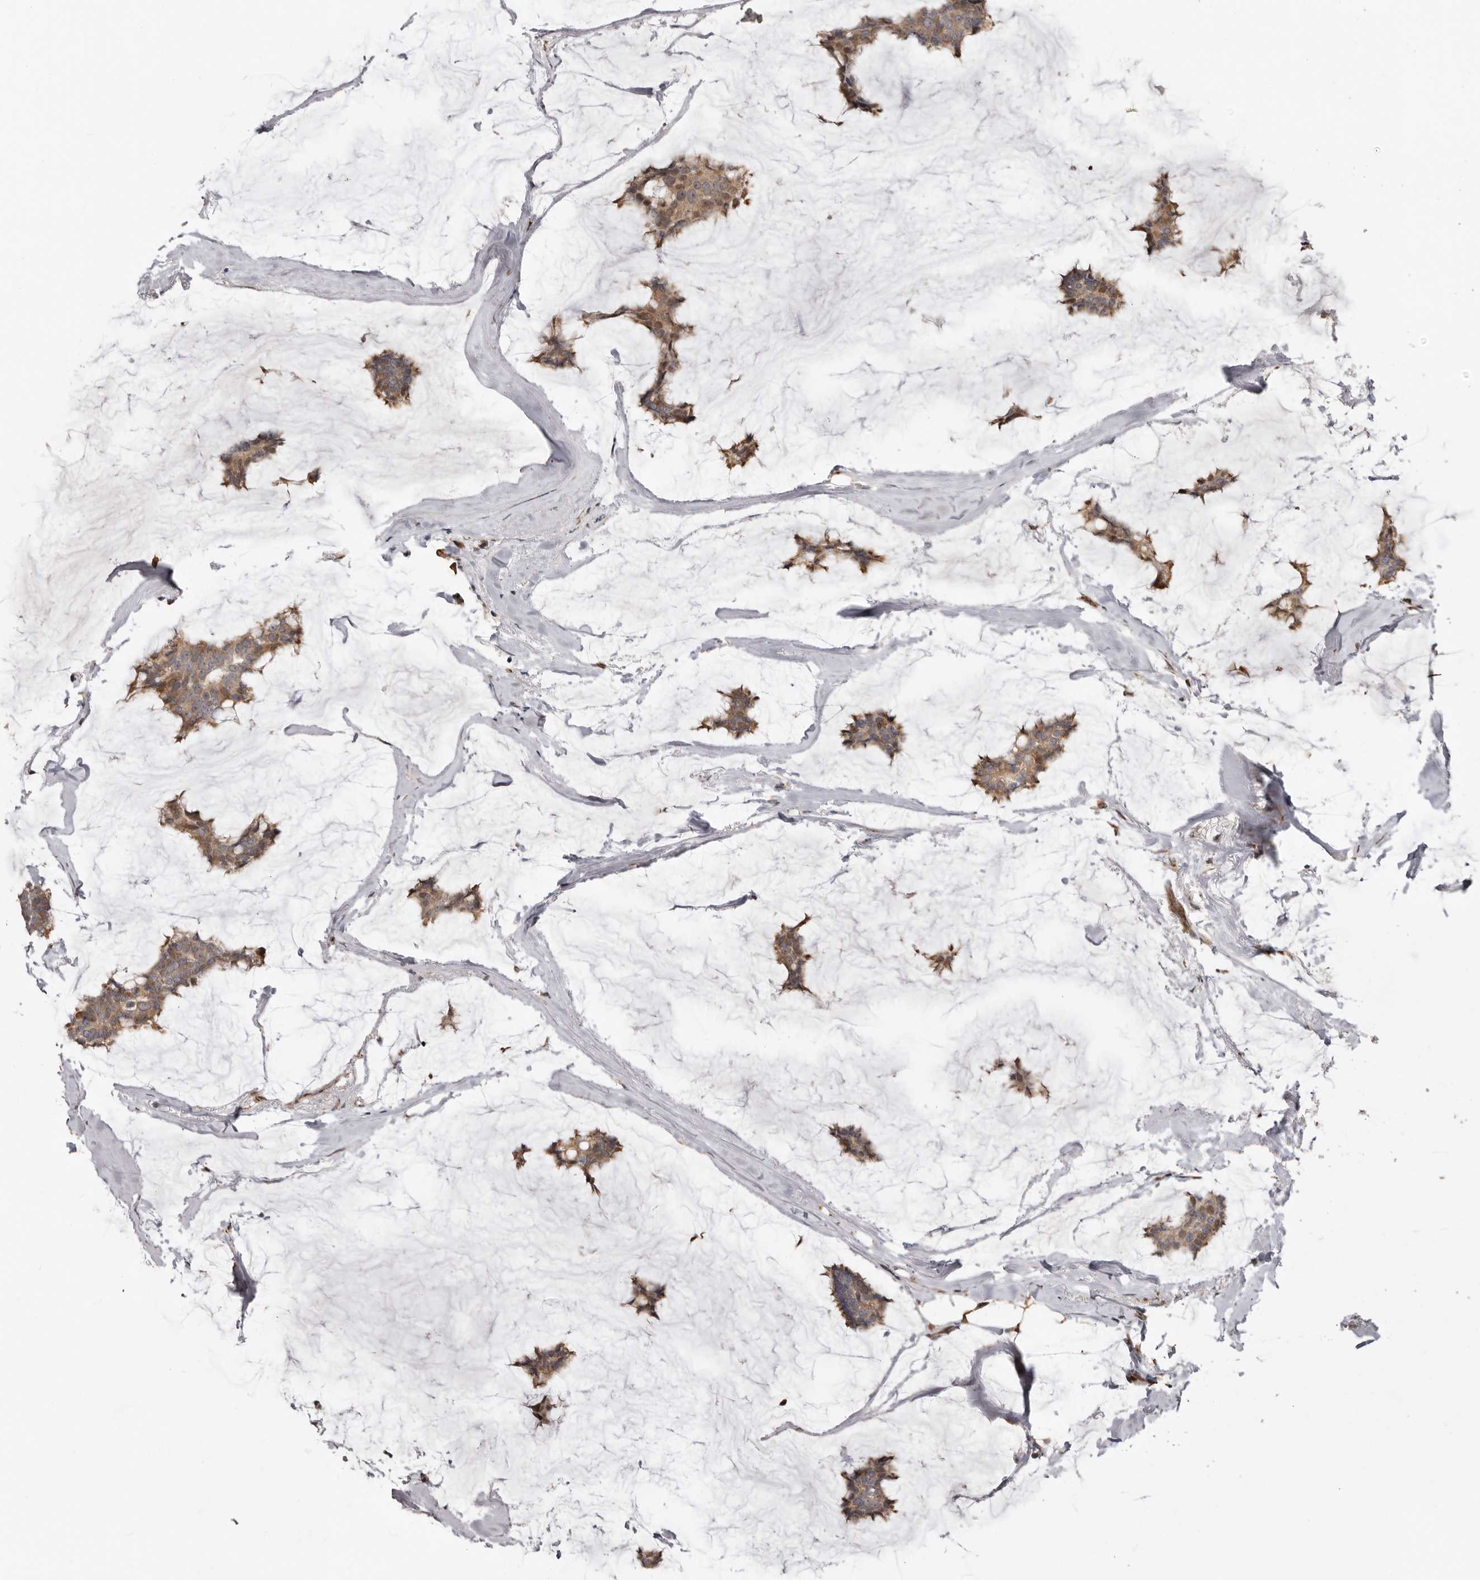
{"staining": {"intensity": "moderate", "quantity": ">75%", "location": "cytoplasmic/membranous"}, "tissue": "breast cancer", "cell_type": "Tumor cells", "image_type": "cancer", "snomed": [{"axis": "morphology", "description": "Duct carcinoma"}, {"axis": "topography", "description": "Breast"}], "caption": "Moderate cytoplasmic/membranous protein staining is appreciated in approximately >75% of tumor cells in breast infiltrating ductal carcinoma. (brown staining indicates protein expression, while blue staining denotes nuclei).", "gene": "ENTREP1", "patient": {"sex": "female", "age": 93}}